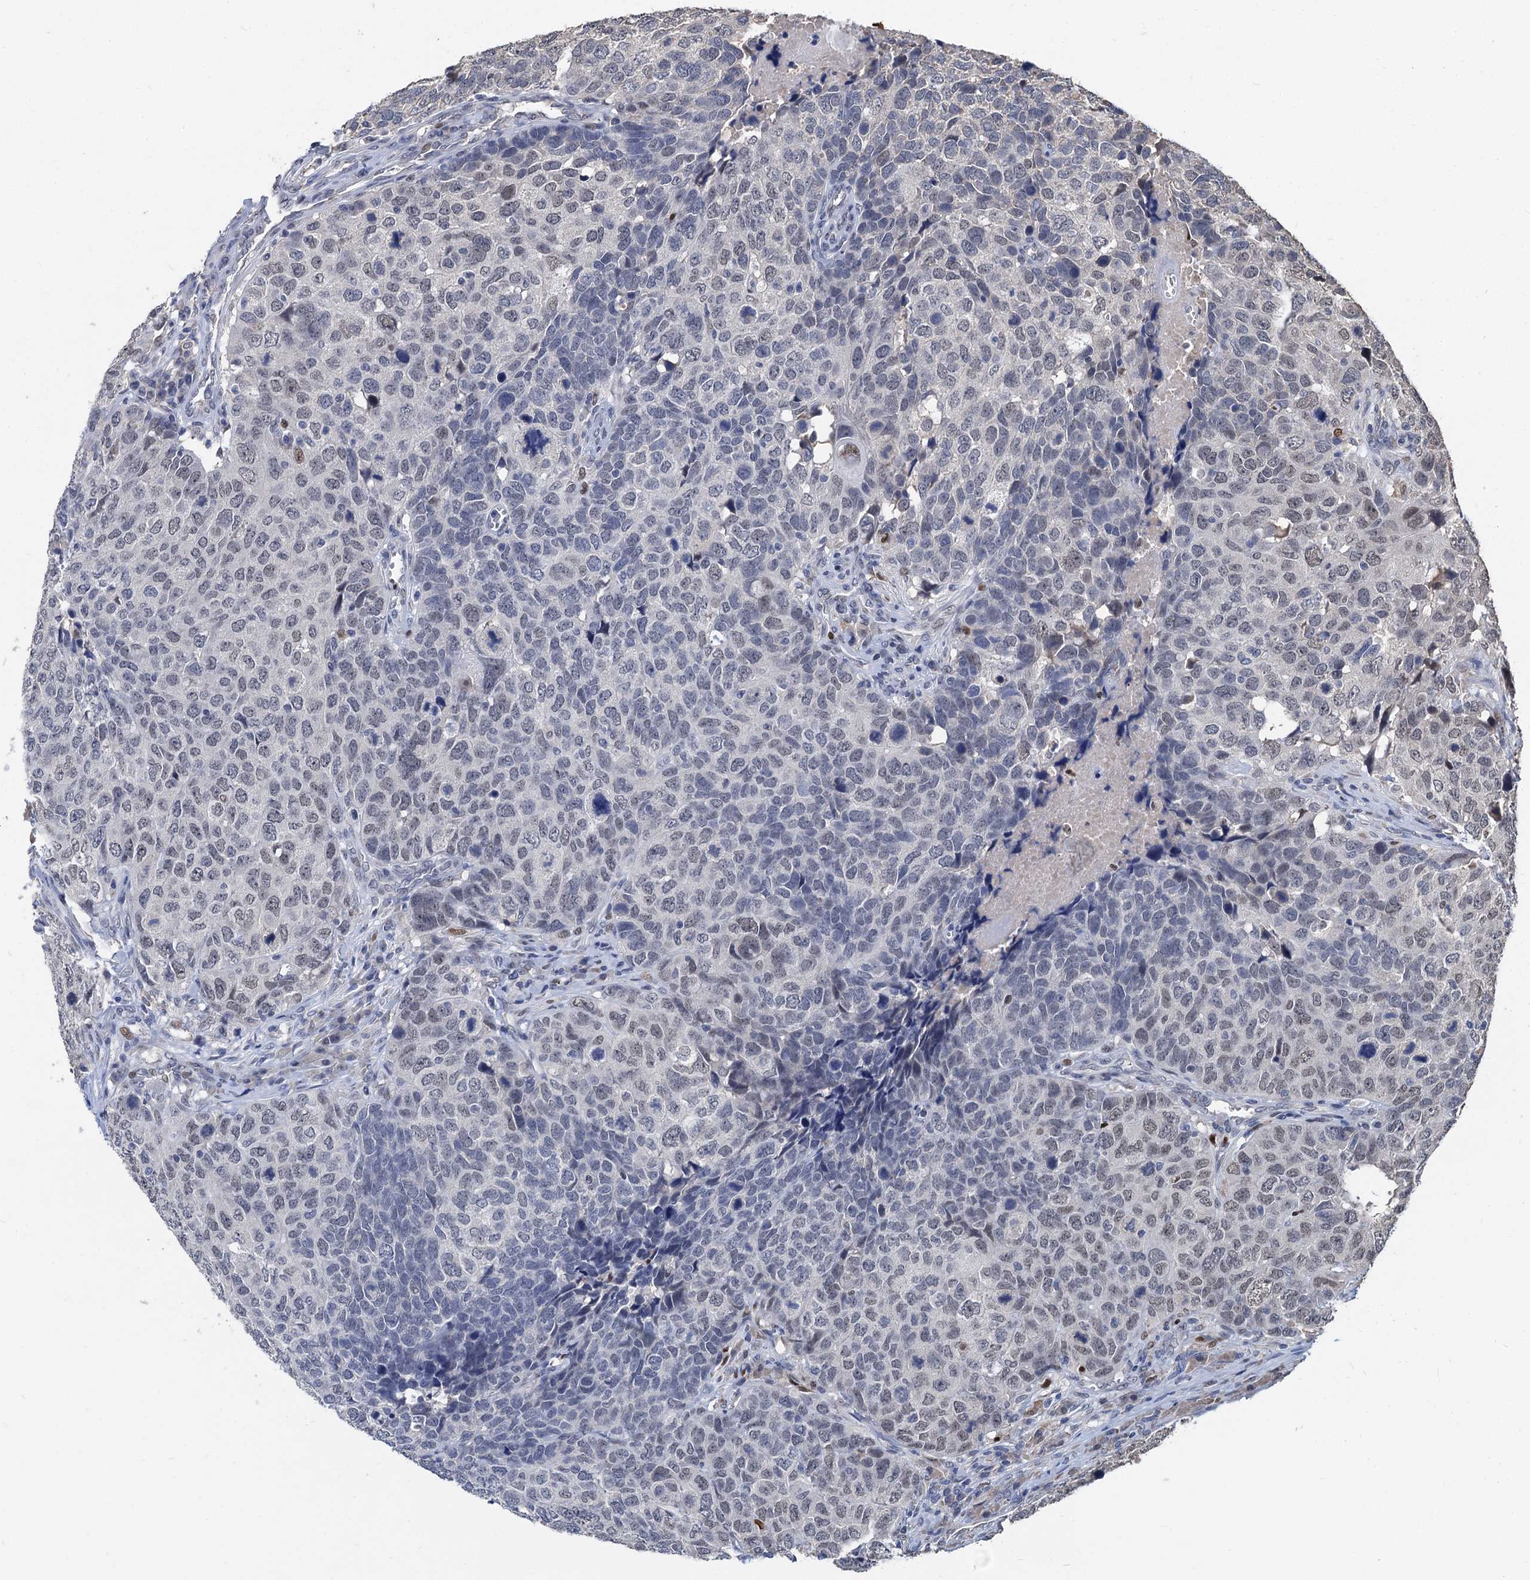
{"staining": {"intensity": "moderate", "quantity": "<25%", "location": "nuclear"}, "tissue": "head and neck cancer", "cell_type": "Tumor cells", "image_type": "cancer", "snomed": [{"axis": "morphology", "description": "Squamous cell carcinoma, NOS"}, {"axis": "topography", "description": "Head-Neck"}], "caption": "High-power microscopy captured an IHC photomicrograph of head and neck cancer, revealing moderate nuclear positivity in about <25% of tumor cells.", "gene": "TSEN34", "patient": {"sex": "male", "age": 66}}